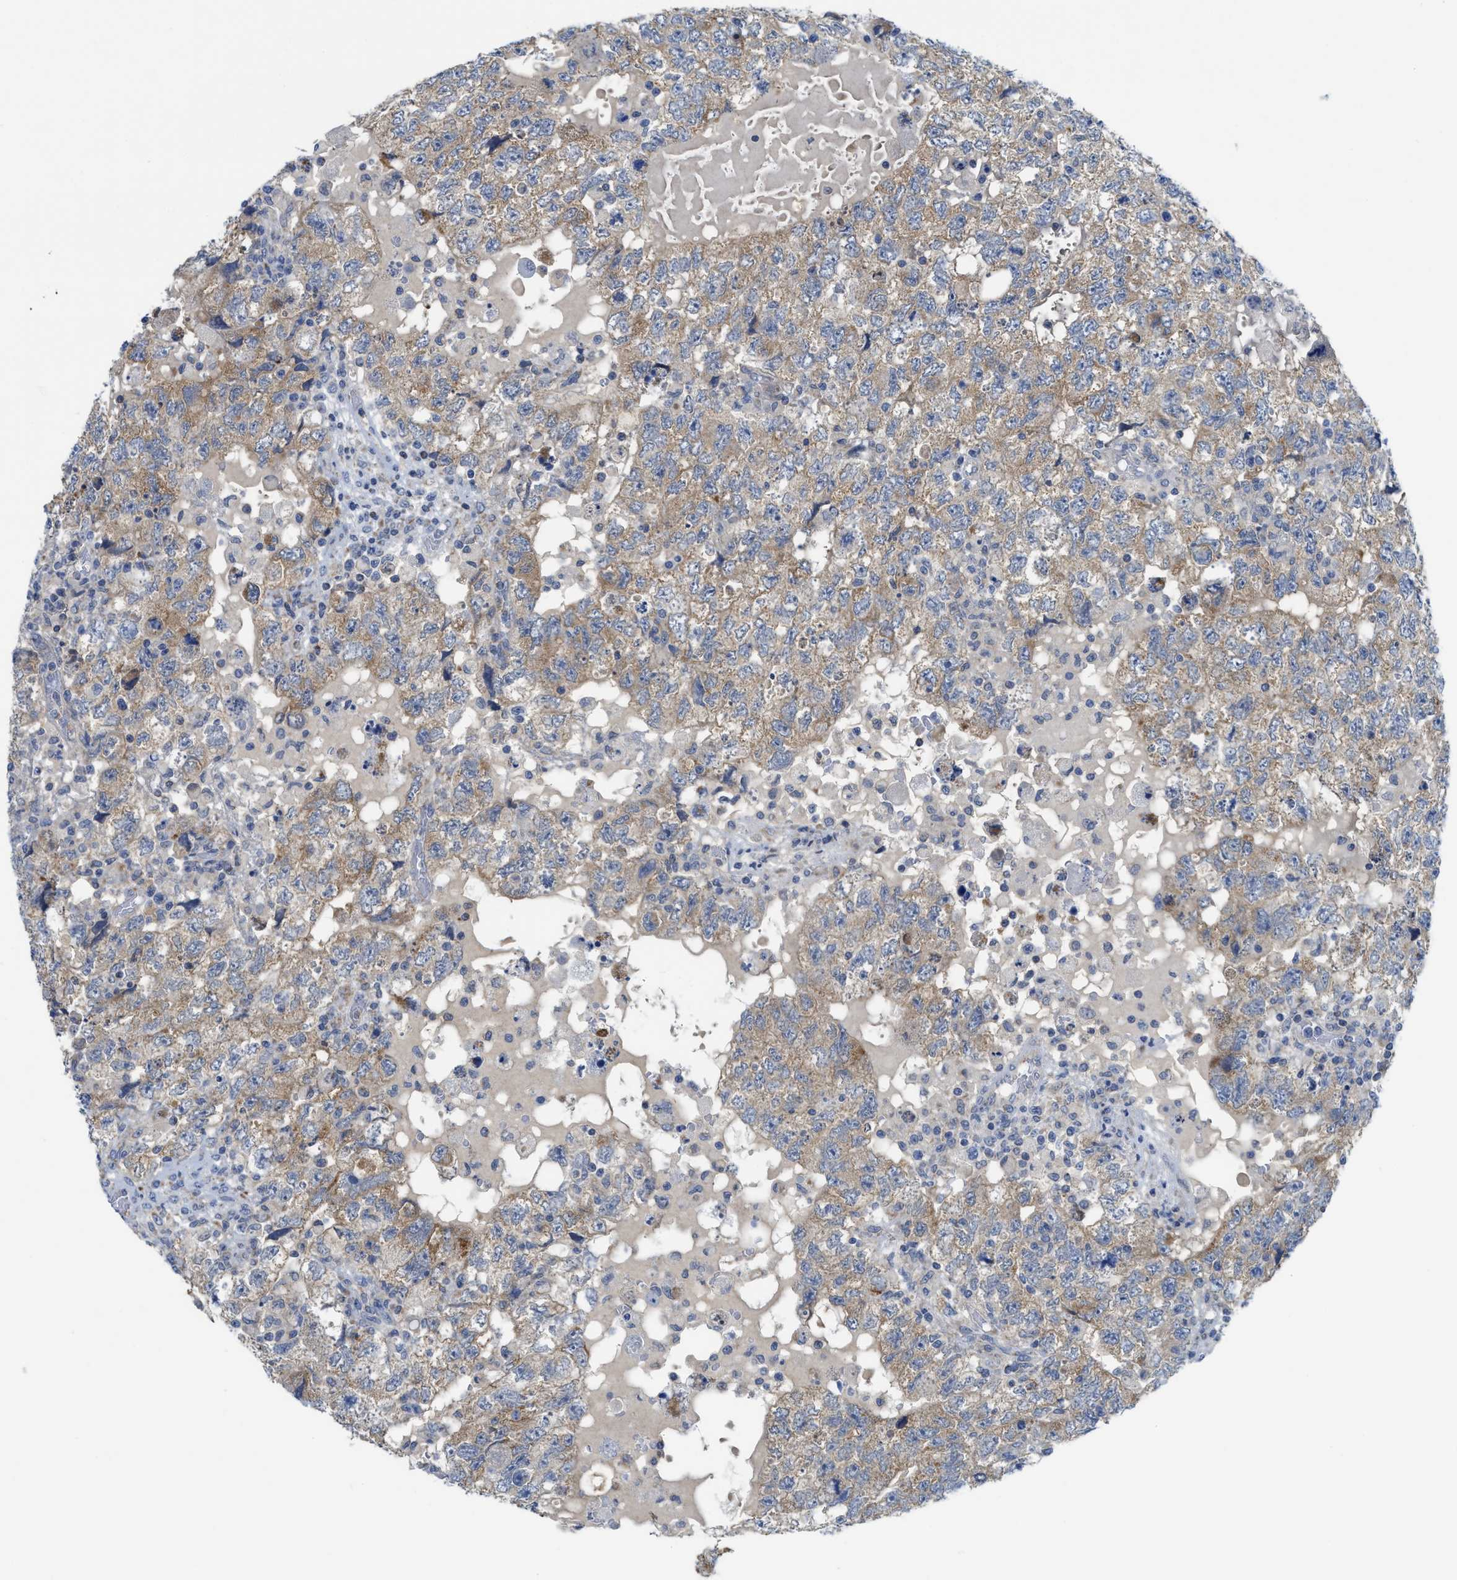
{"staining": {"intensity": "moderate", "quantity": ">75%", "location": "cytoplasmic/membranous"}, "tissue": "testis cancer", "cell_type": "Tumor cells", "image_type": "cancer", "snomed": [{"axis": "morphology", "description": "Seminoma, NOS"}, {"axis": "topography", "description": "Testis"}], "caption": "A photomicrograph of human testis seminoma stained for a protein demonstrates moderate cytoplasmic/membranous brown staining in tumor cells. (Brightfield microscopy of DAB IHC at high magnification).", "gene": "GATD3", "patient": {"sex": "male", "age": 22}}